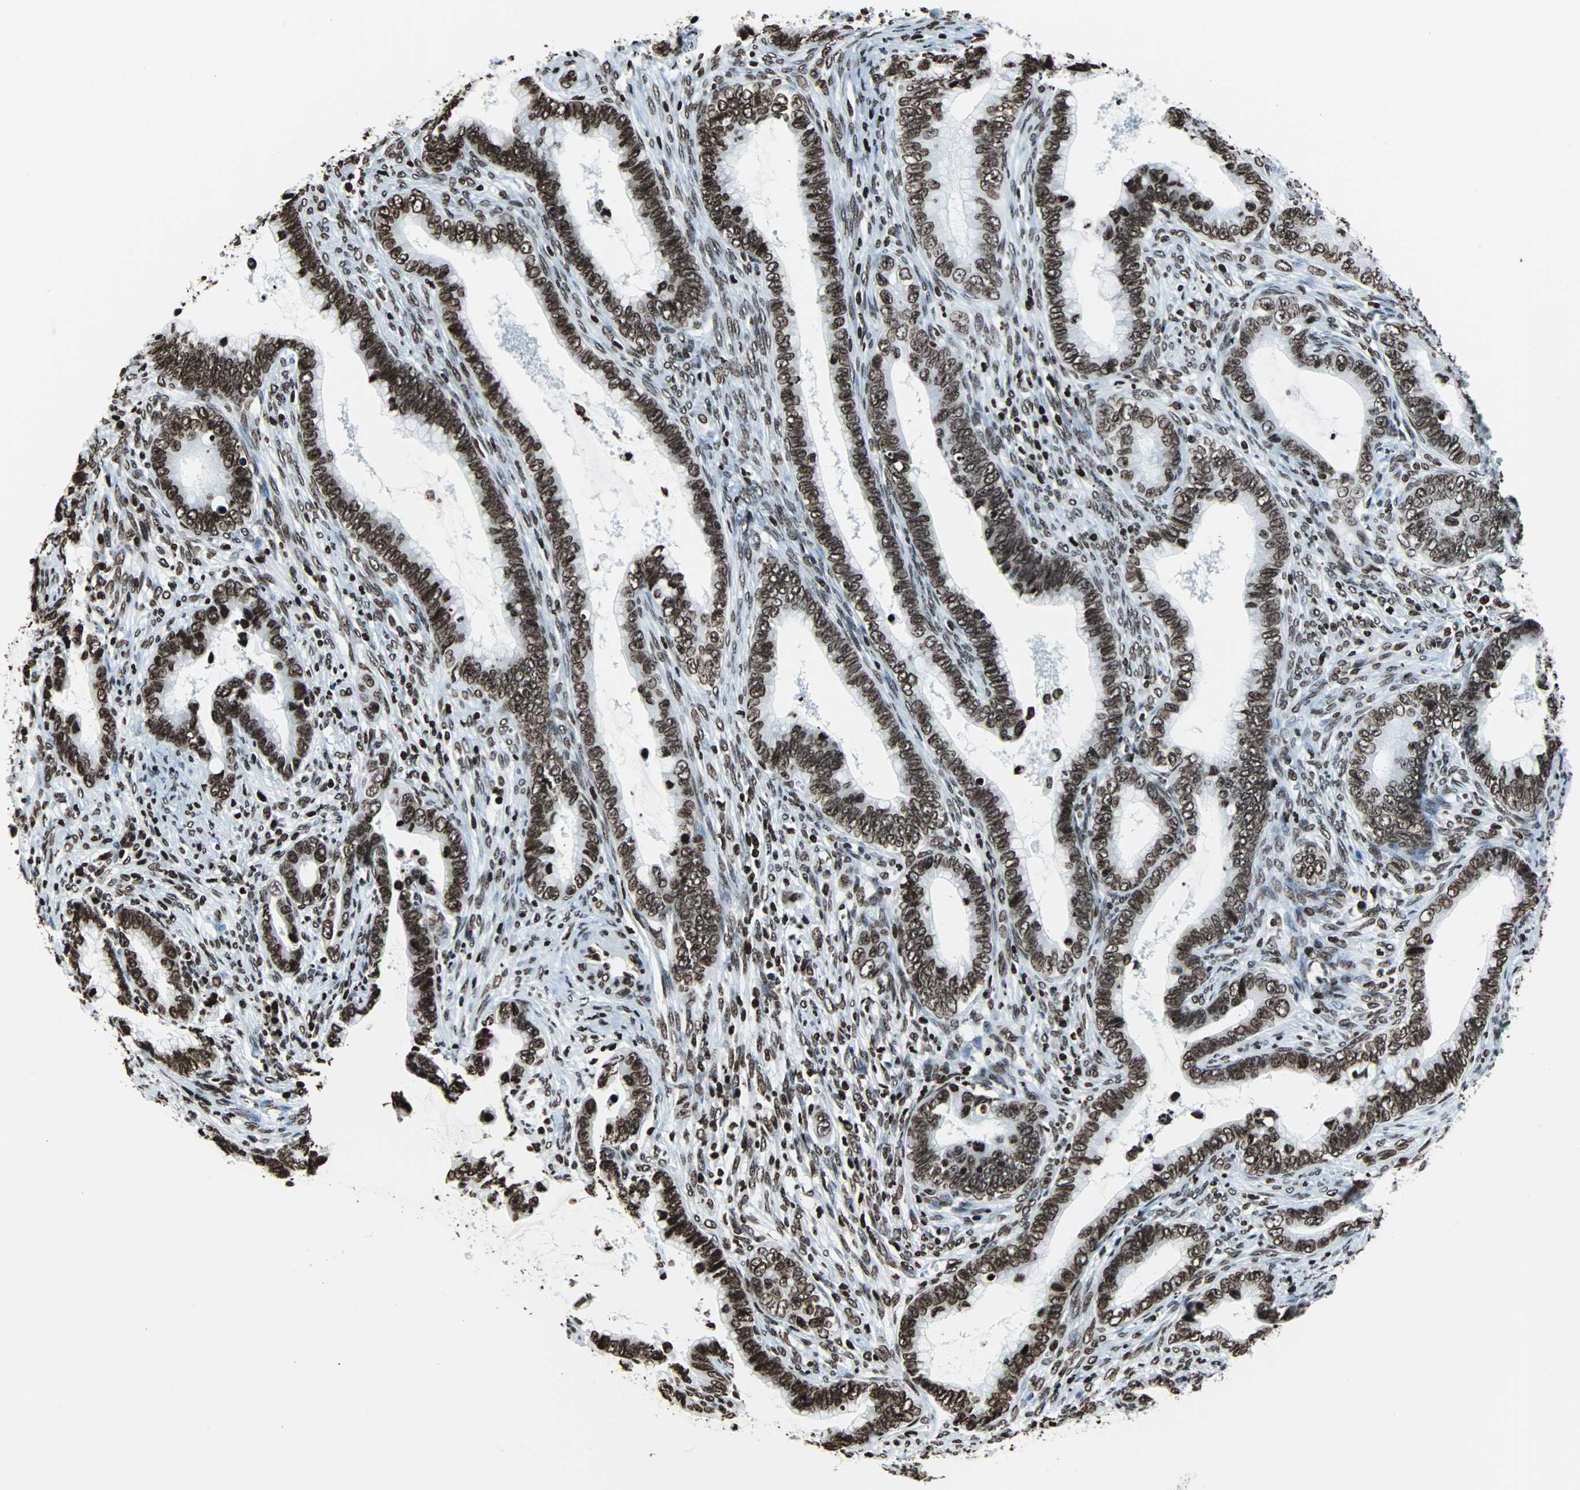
{"staining": {"intensity": "strong", "quantity": ">75%", "location": "nuclear"}, "tissue": "cervical cancer", "cell_type": "Tumor cells", "image_type": "cancer", "snomed": [{"axis": "morphology", "description": "Adenocarcinoma, NOS"}, {"axis": "topography", "description": "Cervix"}], "caption": "A high amount of strong nuclear staining is present in approximately >75% of tumor cells in cervical adenocarcinoma tissue. (brown staining indicates protein expression, while blue staining denotes nuclei).", "gene": "H2BC18", "patient": {"sex": "female", "age": 44}}